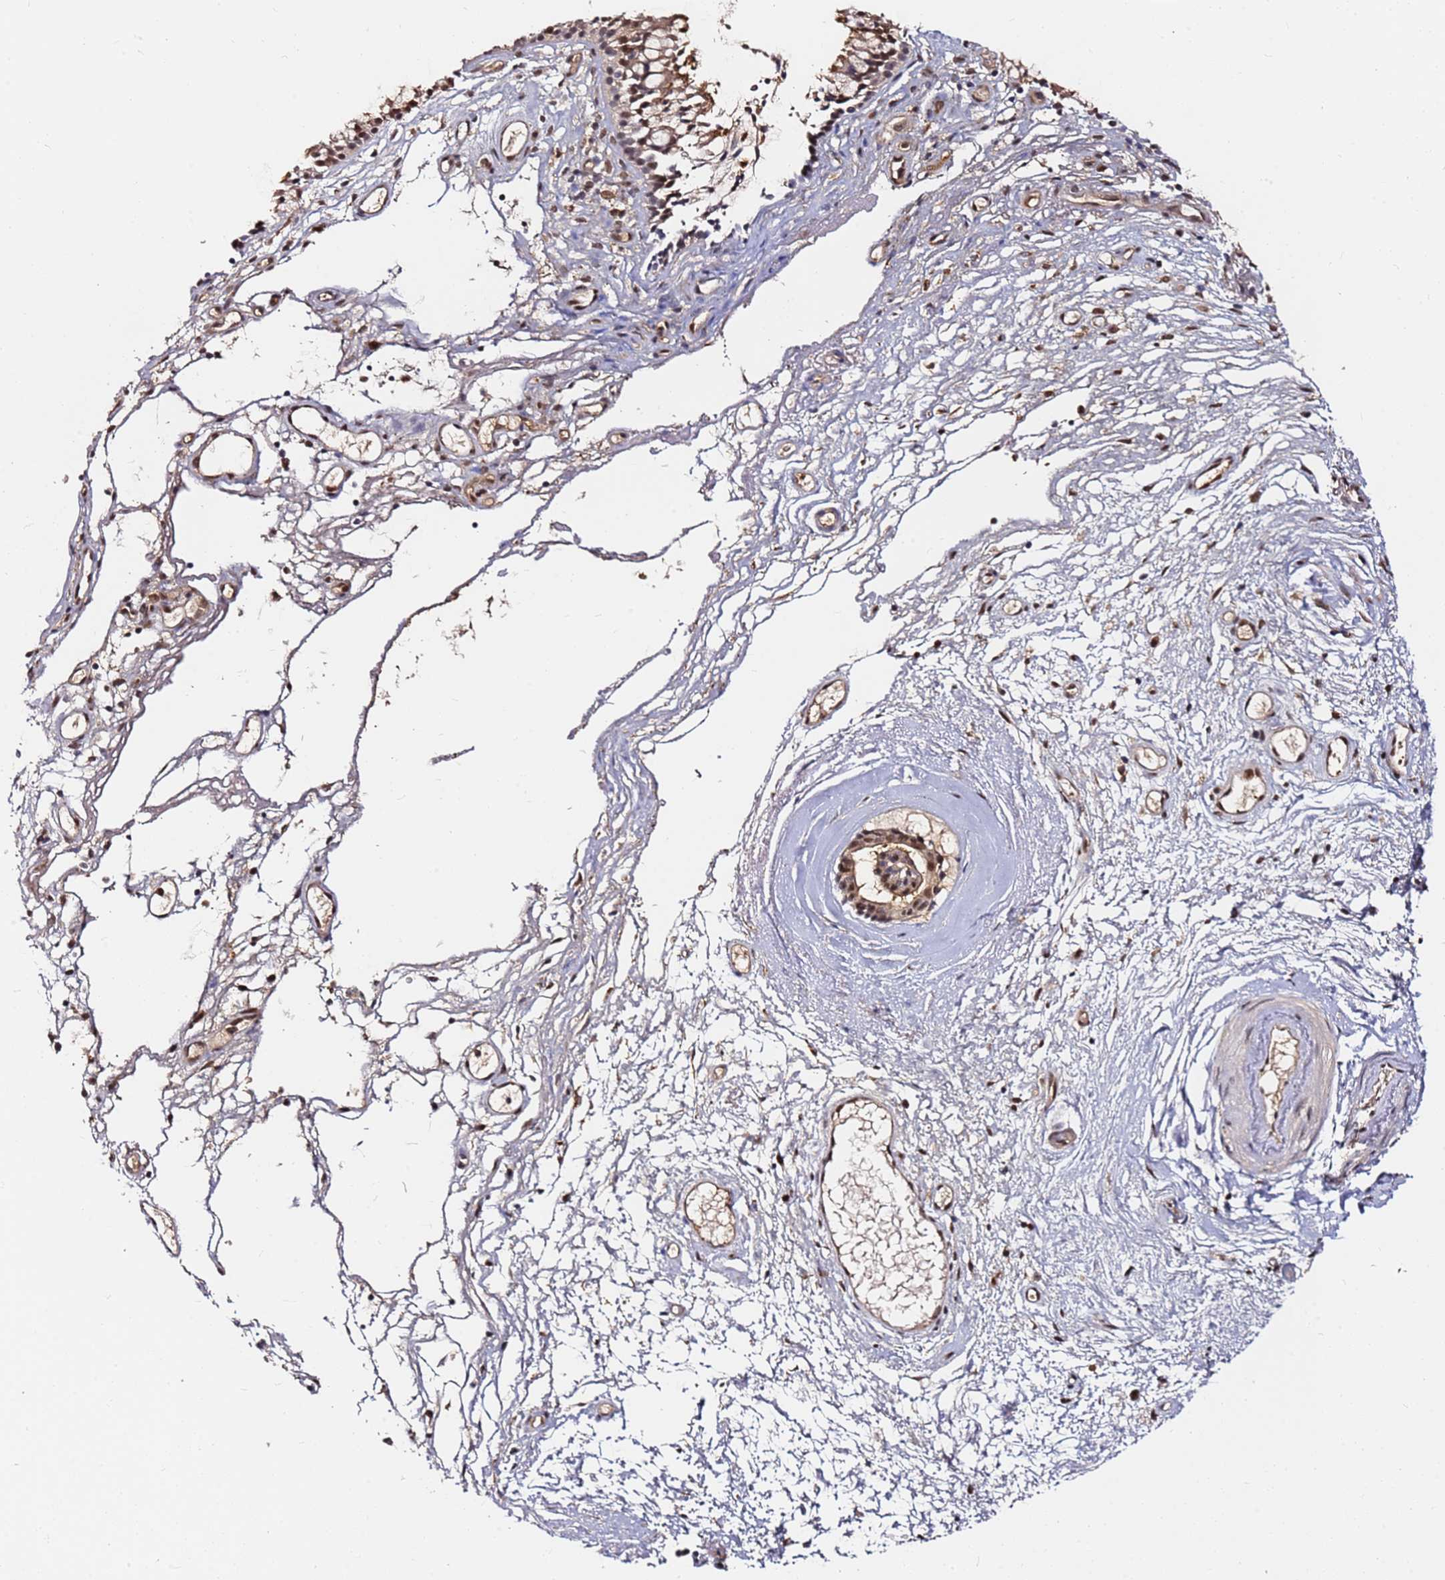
{"staining": {"intensity": "moderate", "quantity": ">75%", "location": "cytoplasmic/membranous,nuclear"}, "tissue": "nasopharynx", "cell_type": "Respiratory epithelial cells", "image_type": "normal", "snomed": [{"axis": "morphology", "description": "Normal tissue, NOS"}, {"axis": "topography", "description": "Nasopharynx"}], "caption": "Respiratory epithelial cells show medium levels of moderate cytoplasmic/membranous,nuclear positivity in approximately >75% of cells in normal nasopharynx. The staining was performed using DAB (3,3'-diaminobenzidine), with brown indicating positive protein expression. Nuclei are stained blue with hematoxylin.", "gene": "RGS18", "patient": {"sex": "male", "age": 82}}